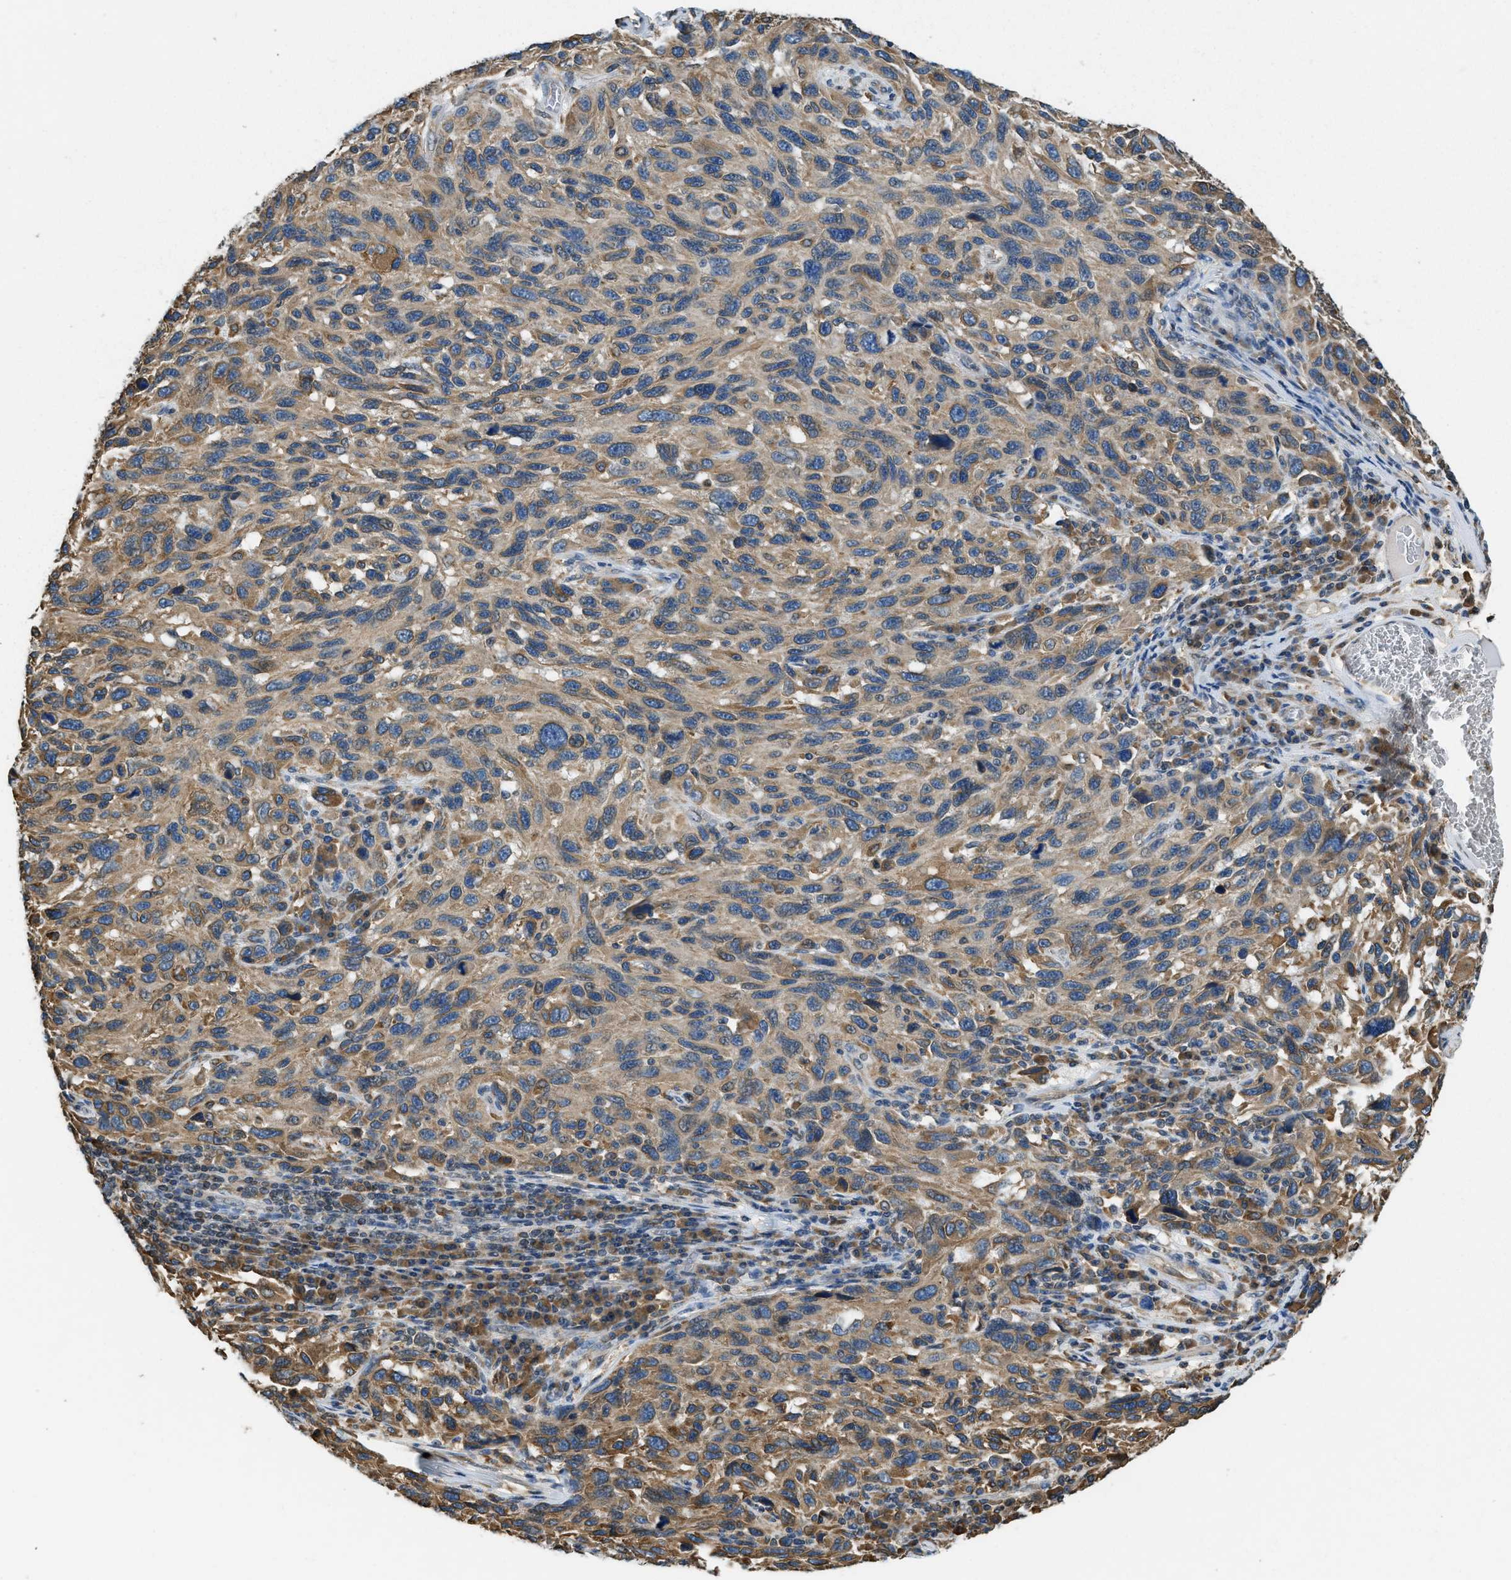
{"staining": {"intensity": "weak", "quantity": ">75%", "location": "cytoplasmic/membranous"}, "tissue": "melanoma", "cell_type": "Tumor cells", "image_type": "cancer", "snomed": [{"axis": "morphology", "description": "Malignant melanoma, NOS"}, {"axis": "topography", "description": "Skin"}], "caption": "The histopathology image exhibits immunohistochemical staining of malignant melanoma. There is weak cytoplasmic/membranous positivity is identified in about >75% of tumor cells.", "gene": "BCAP31", "patient": {"sex": "male", "age": 53}}